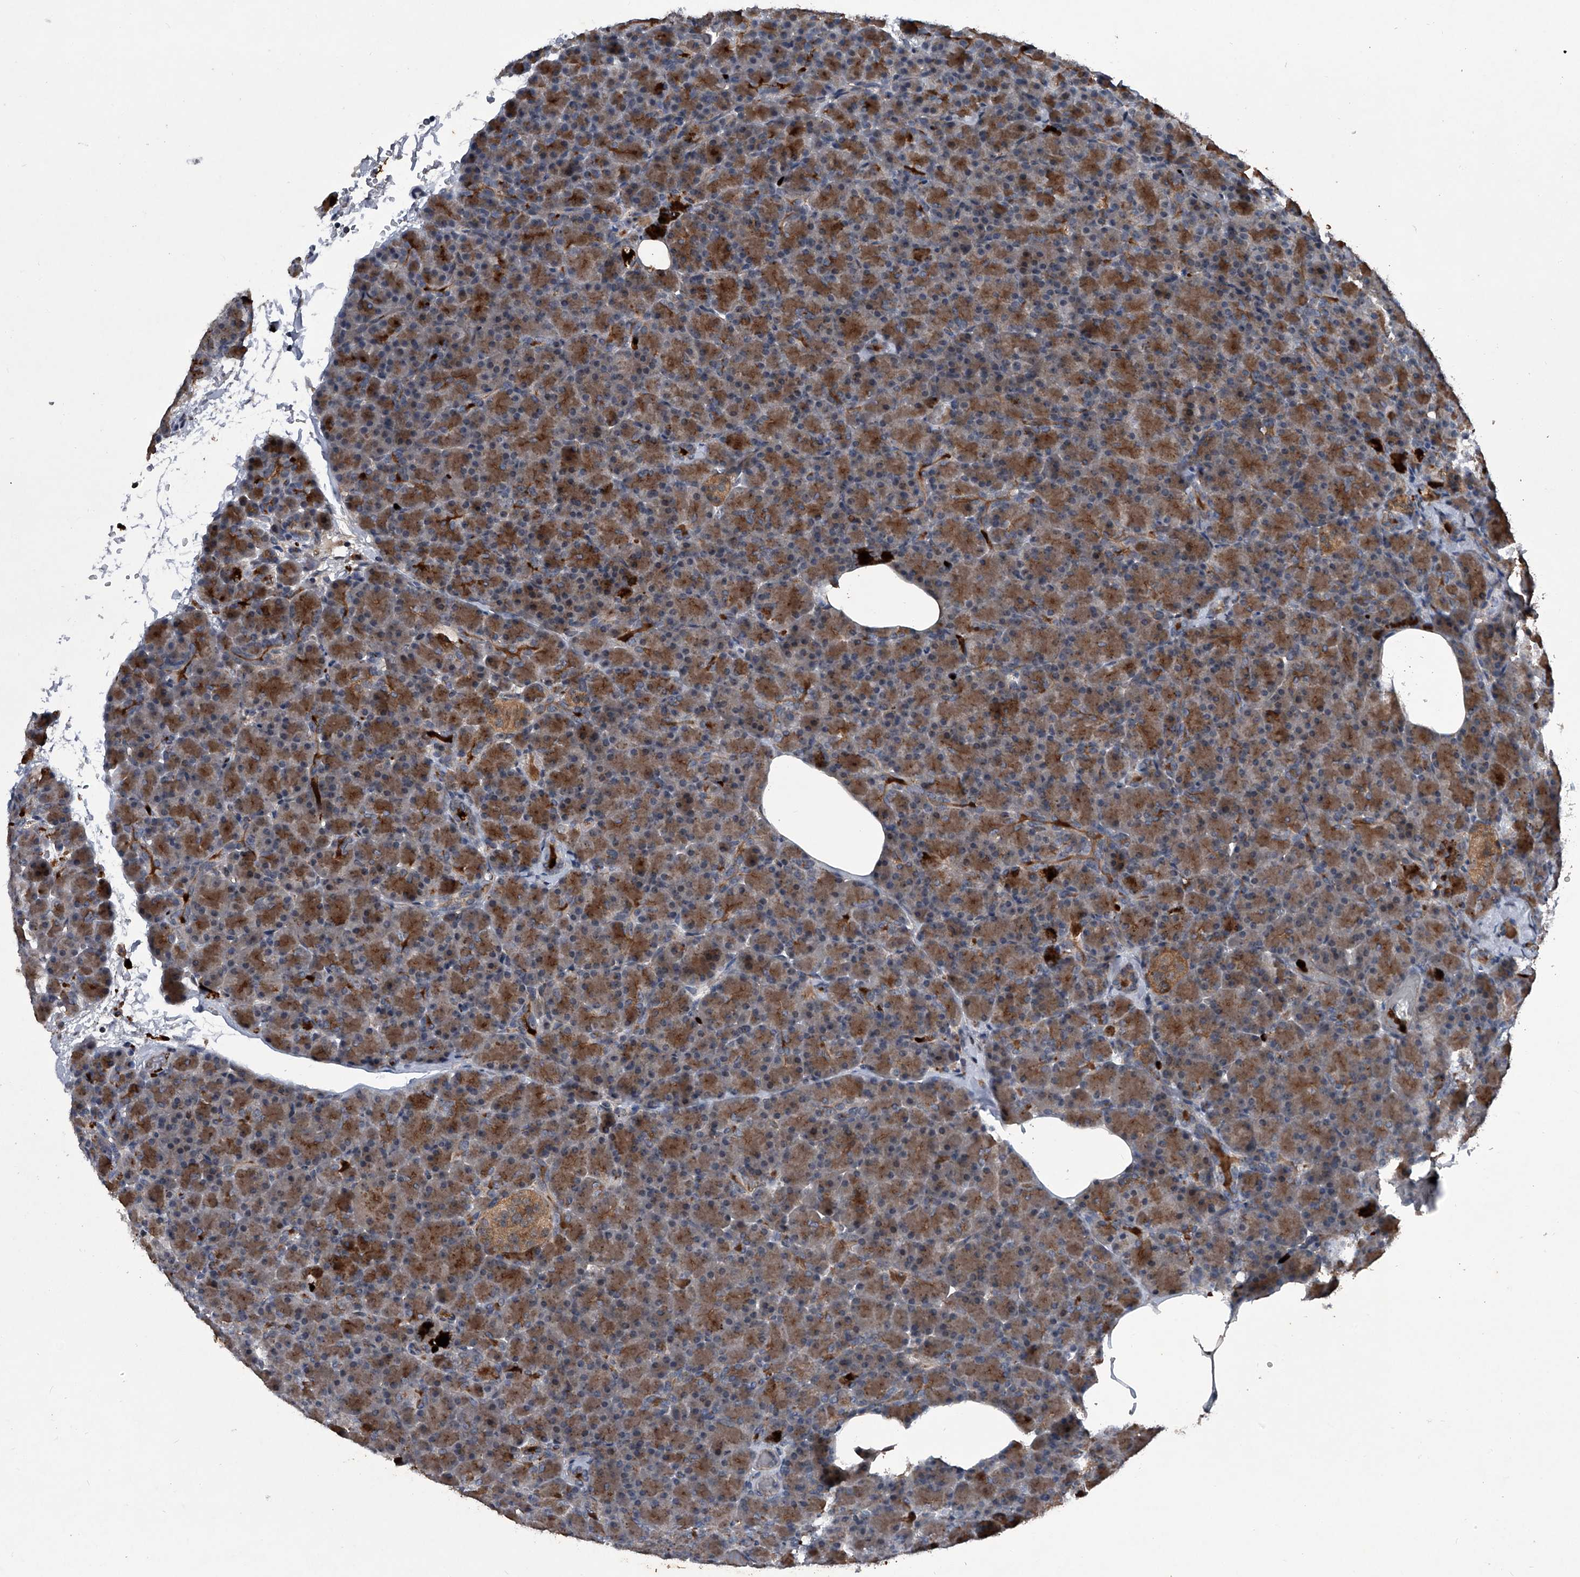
{"staining": {"intensity": "strong", "quantity": ">75%", "location": "cytoplasmic/membranous"}, "tissue": "pancreas", "cell_type": "Exocrine glandular cells", "image_type": "normal", "snomed": [{"axis": "morphology", "description": "Normal tissue, NOS"}, {"axis": "topography", "description": "Pancreas"}], "caption": "The image displays staining of benign pancreas, revealing strong cytoplasmic/membranous protein positivity (brown color) within exocrine glandular cells.", "gene": "MAPKAP1", "patient": {"sex": "female", "age": 43}}